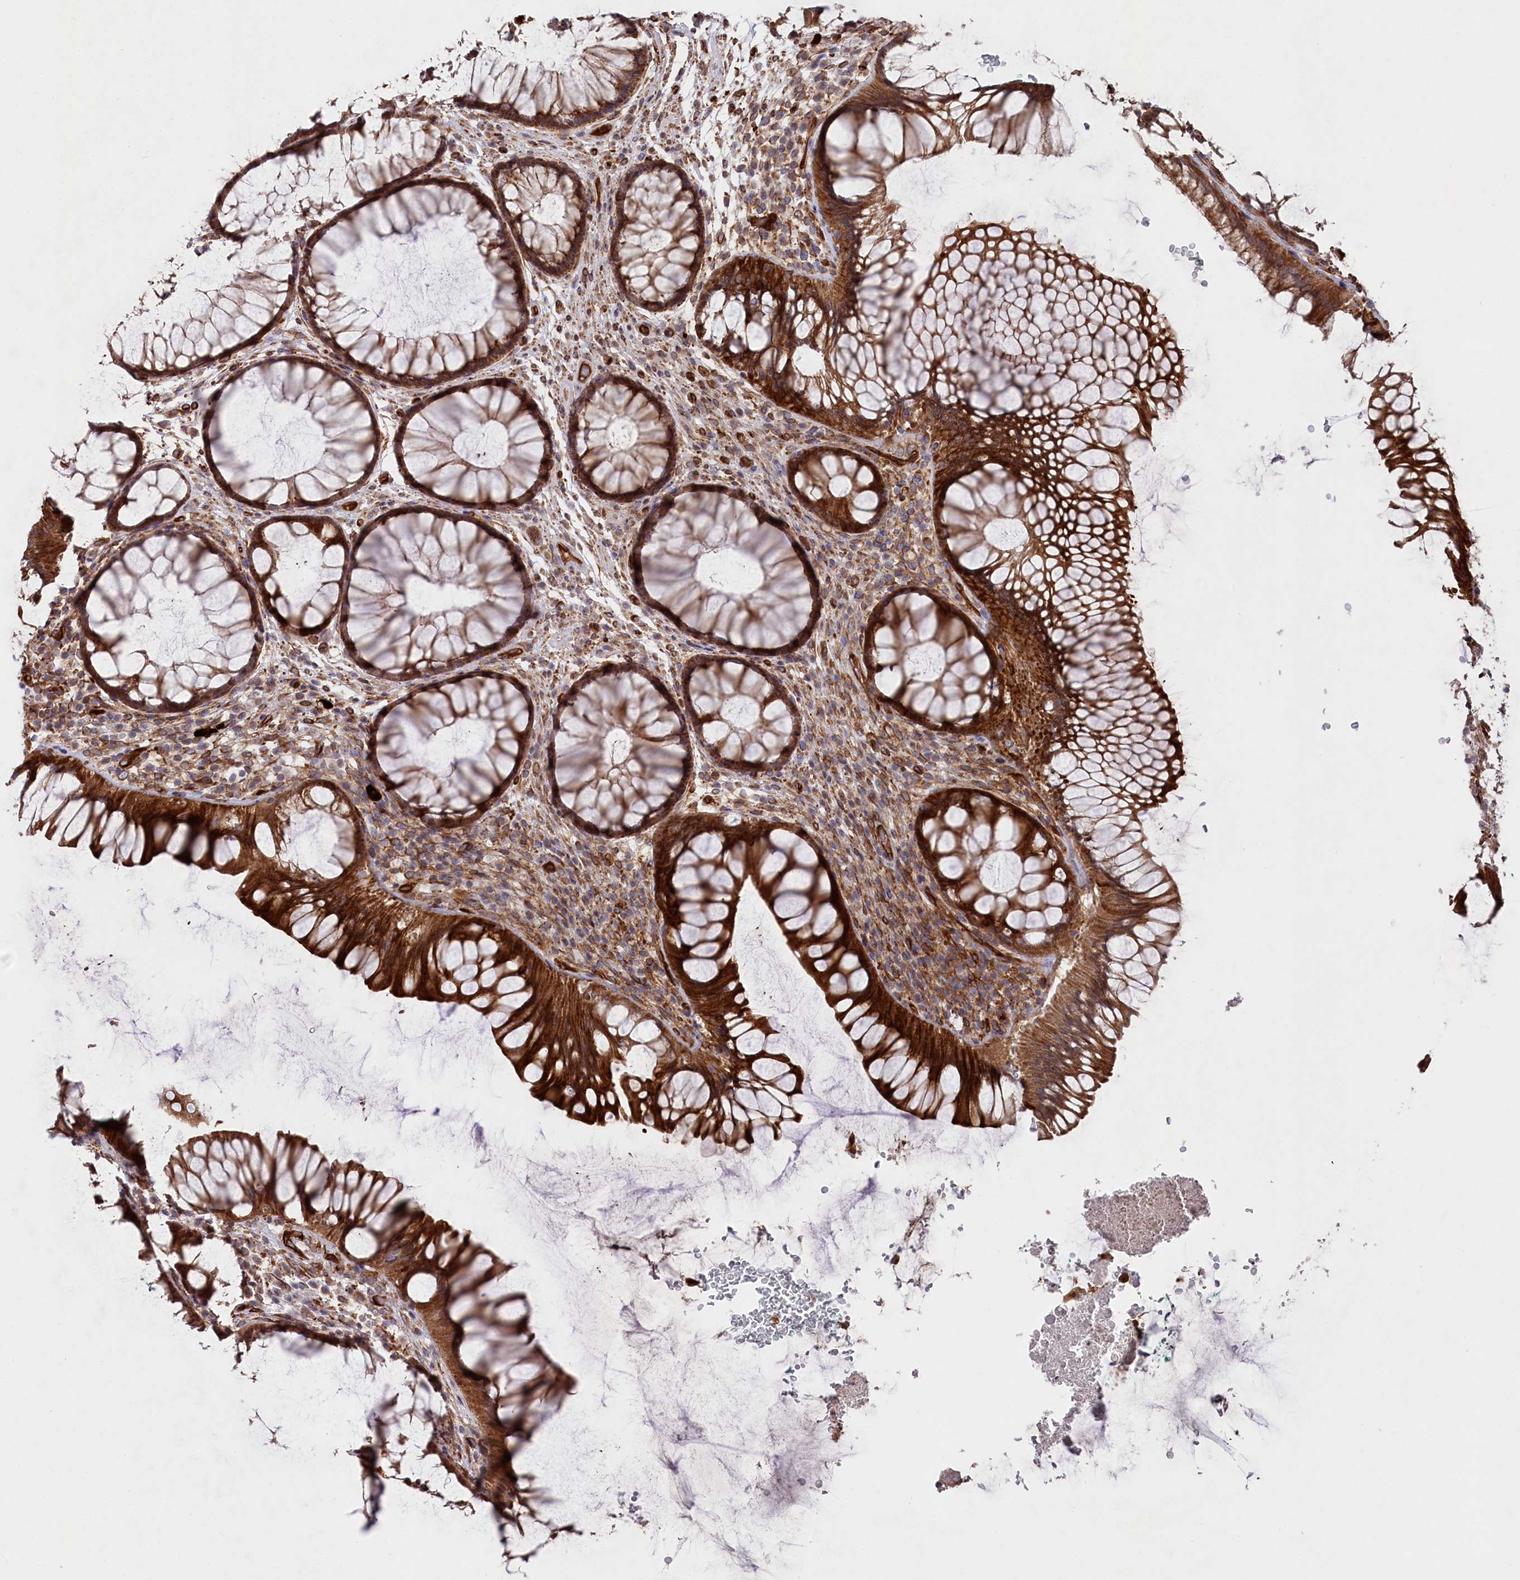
{"staining": {"intensity": "strong", "quantity": ">75%", "location": "cytoplasmic/membranous"}, "tissue": "rectum", "cell_type": "Glandular cells", "image_type": "normal", "snomed": [{"axis": "morphology", "description": "Normal tissue, NOS"}, {"axis": "topography", "description": "Rectum"}], "caption": "Protein staining by immunohistochemistry displays strong cytoplasmic/membranous expression in approximately >75% of glandular cells in unremarkable rectum.", "gene": "MTPAP", "patient": {"sex": "male", "age": 51}}